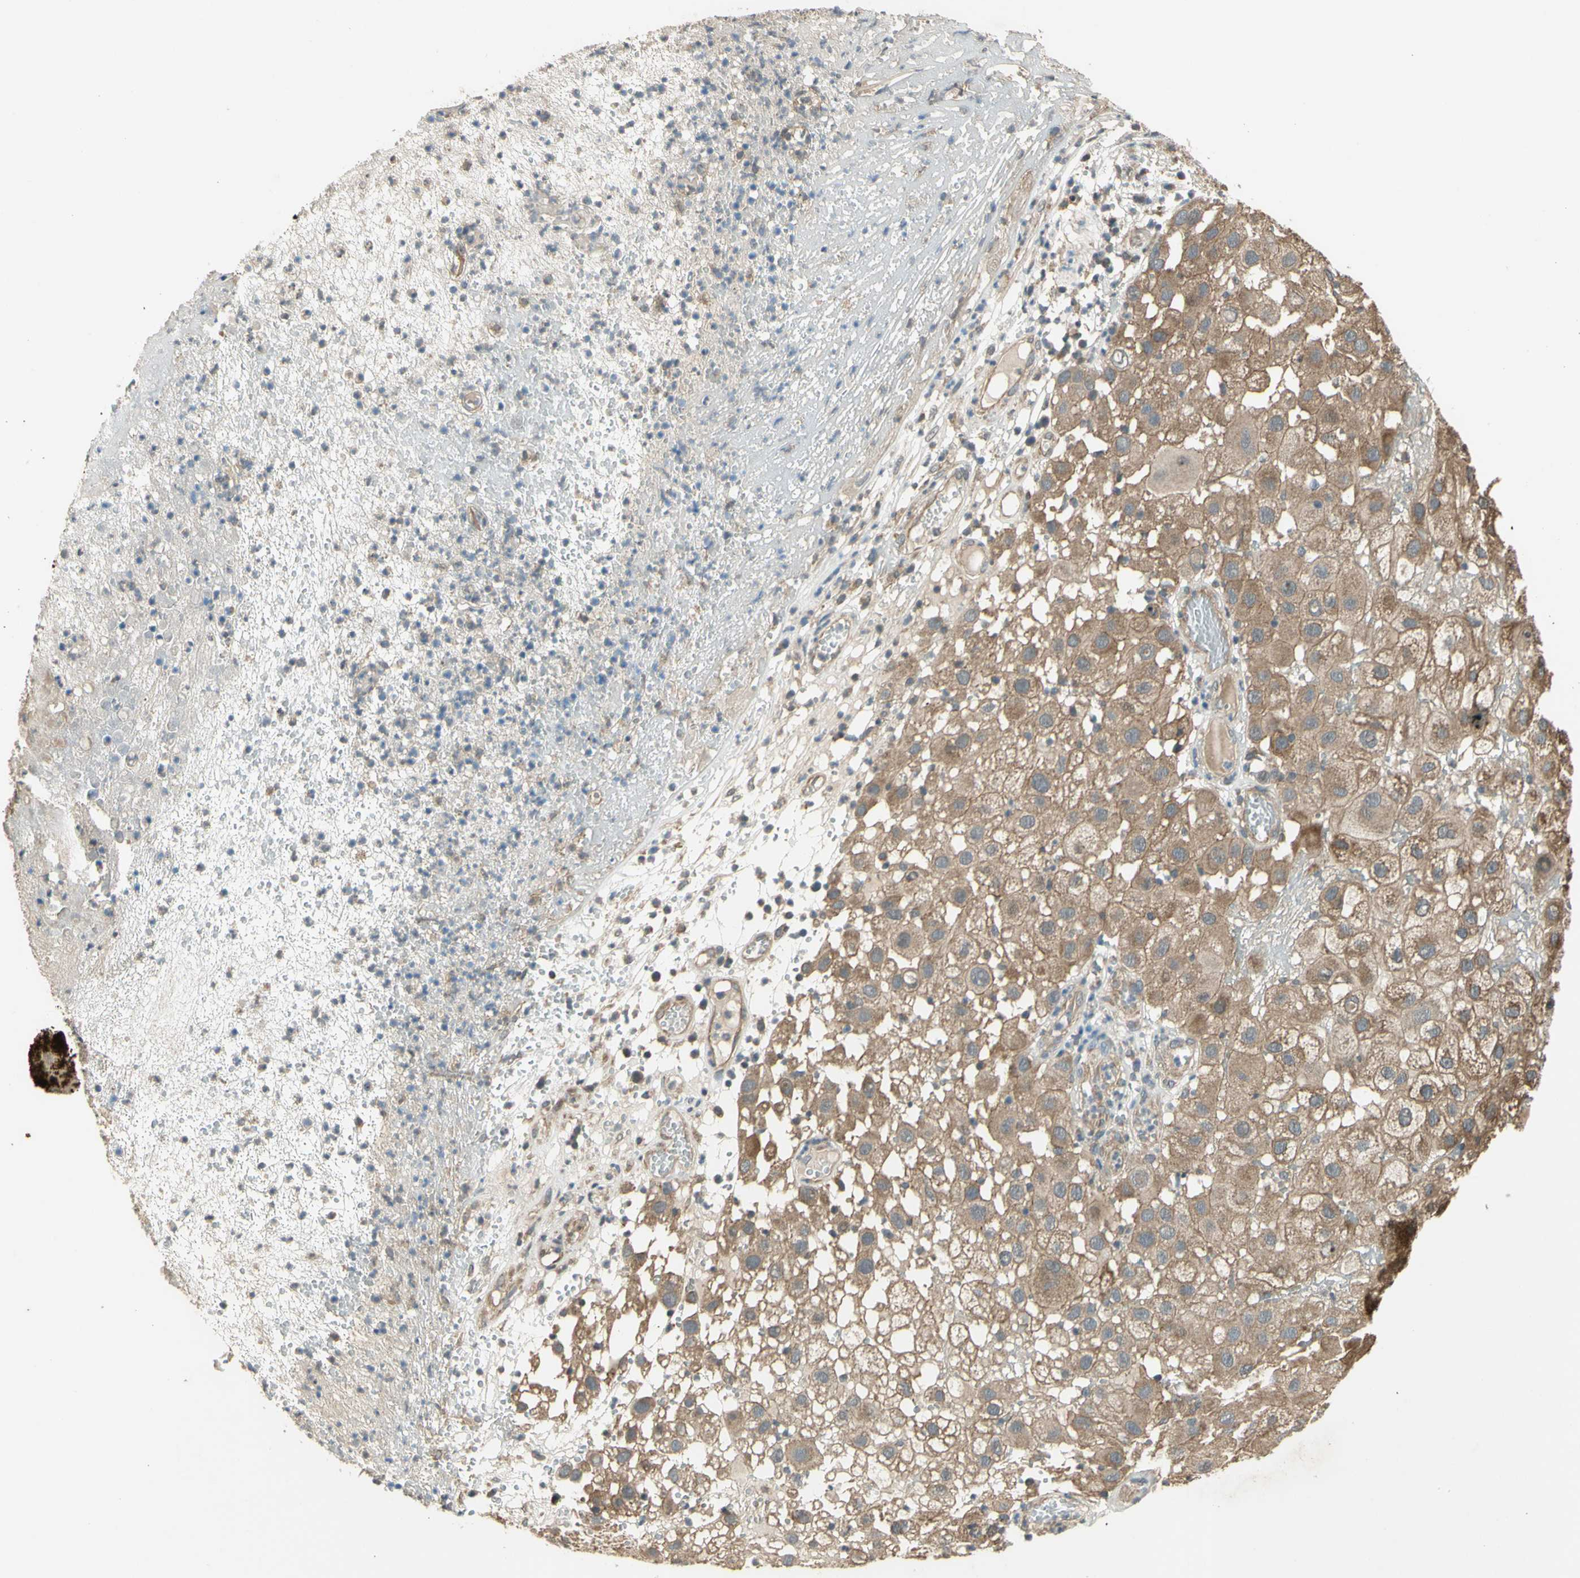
{"staining": {"intensity": "moderate", "quantity": ">75%", "location": "cytoplasmic/membranous"}, "tissue": "melanoma", "cell_type": "Tumor cells", "image_type": "cancer", "snomed": [{"axis": "morphology", "description": "Malignant melanoma, NOS"}, {"axis": "topography", "description": "Skin"}], "caption": "Protein staining of melanoma tissue displays moderate cytoplasmic/membranous positivity in approximately >75% of tumor cells.", "gene": "EFNB2", "patient": {"sex": "female", "age": 81}}